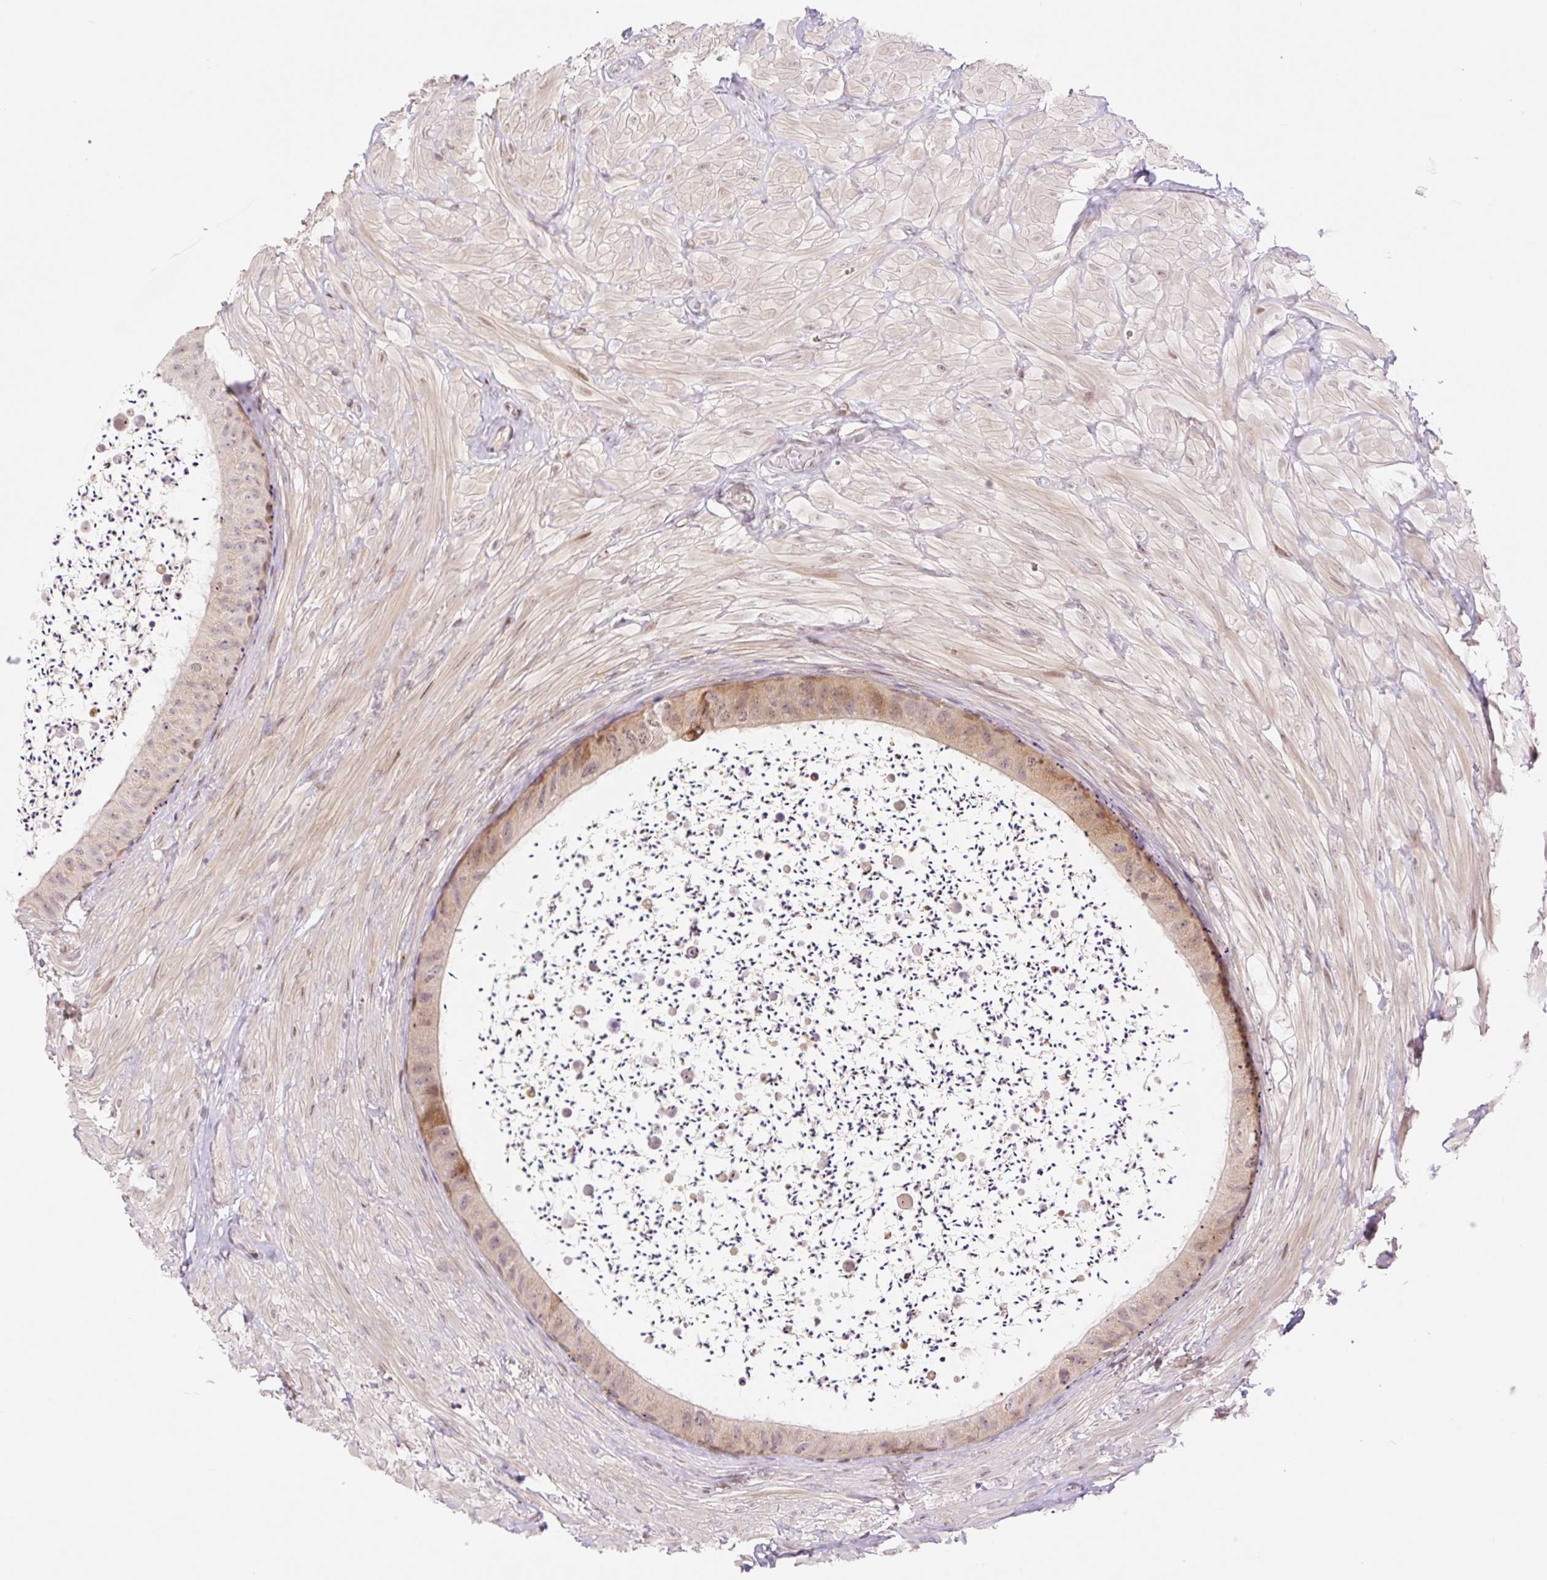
{"staining": {"intensity": "strong", "quantity": "<25%", "location": "cytoplasmic/membranous"}, "tissue": "epididymis", "cell_type": "Glandular cells", "image_type": "normal", "snomed": [{"axis": "morphology", "description": "Normal tissue, NOS"}, {"axis": "topography", "description": "Epididymis"}, {"axis": "topography", "description": "Peripheral nerve tissue"}], "caption": "The image shows immunohistochemical staining of benign epididymis. There is strong cytoplasmic/membranous positivity is appreciated in approximately <25% of glandular cells. (IHC, brightfield microscopy, high magnification).", "gene": "ENSG00000264668", "patient": {"sex": "male", "age": 32}}